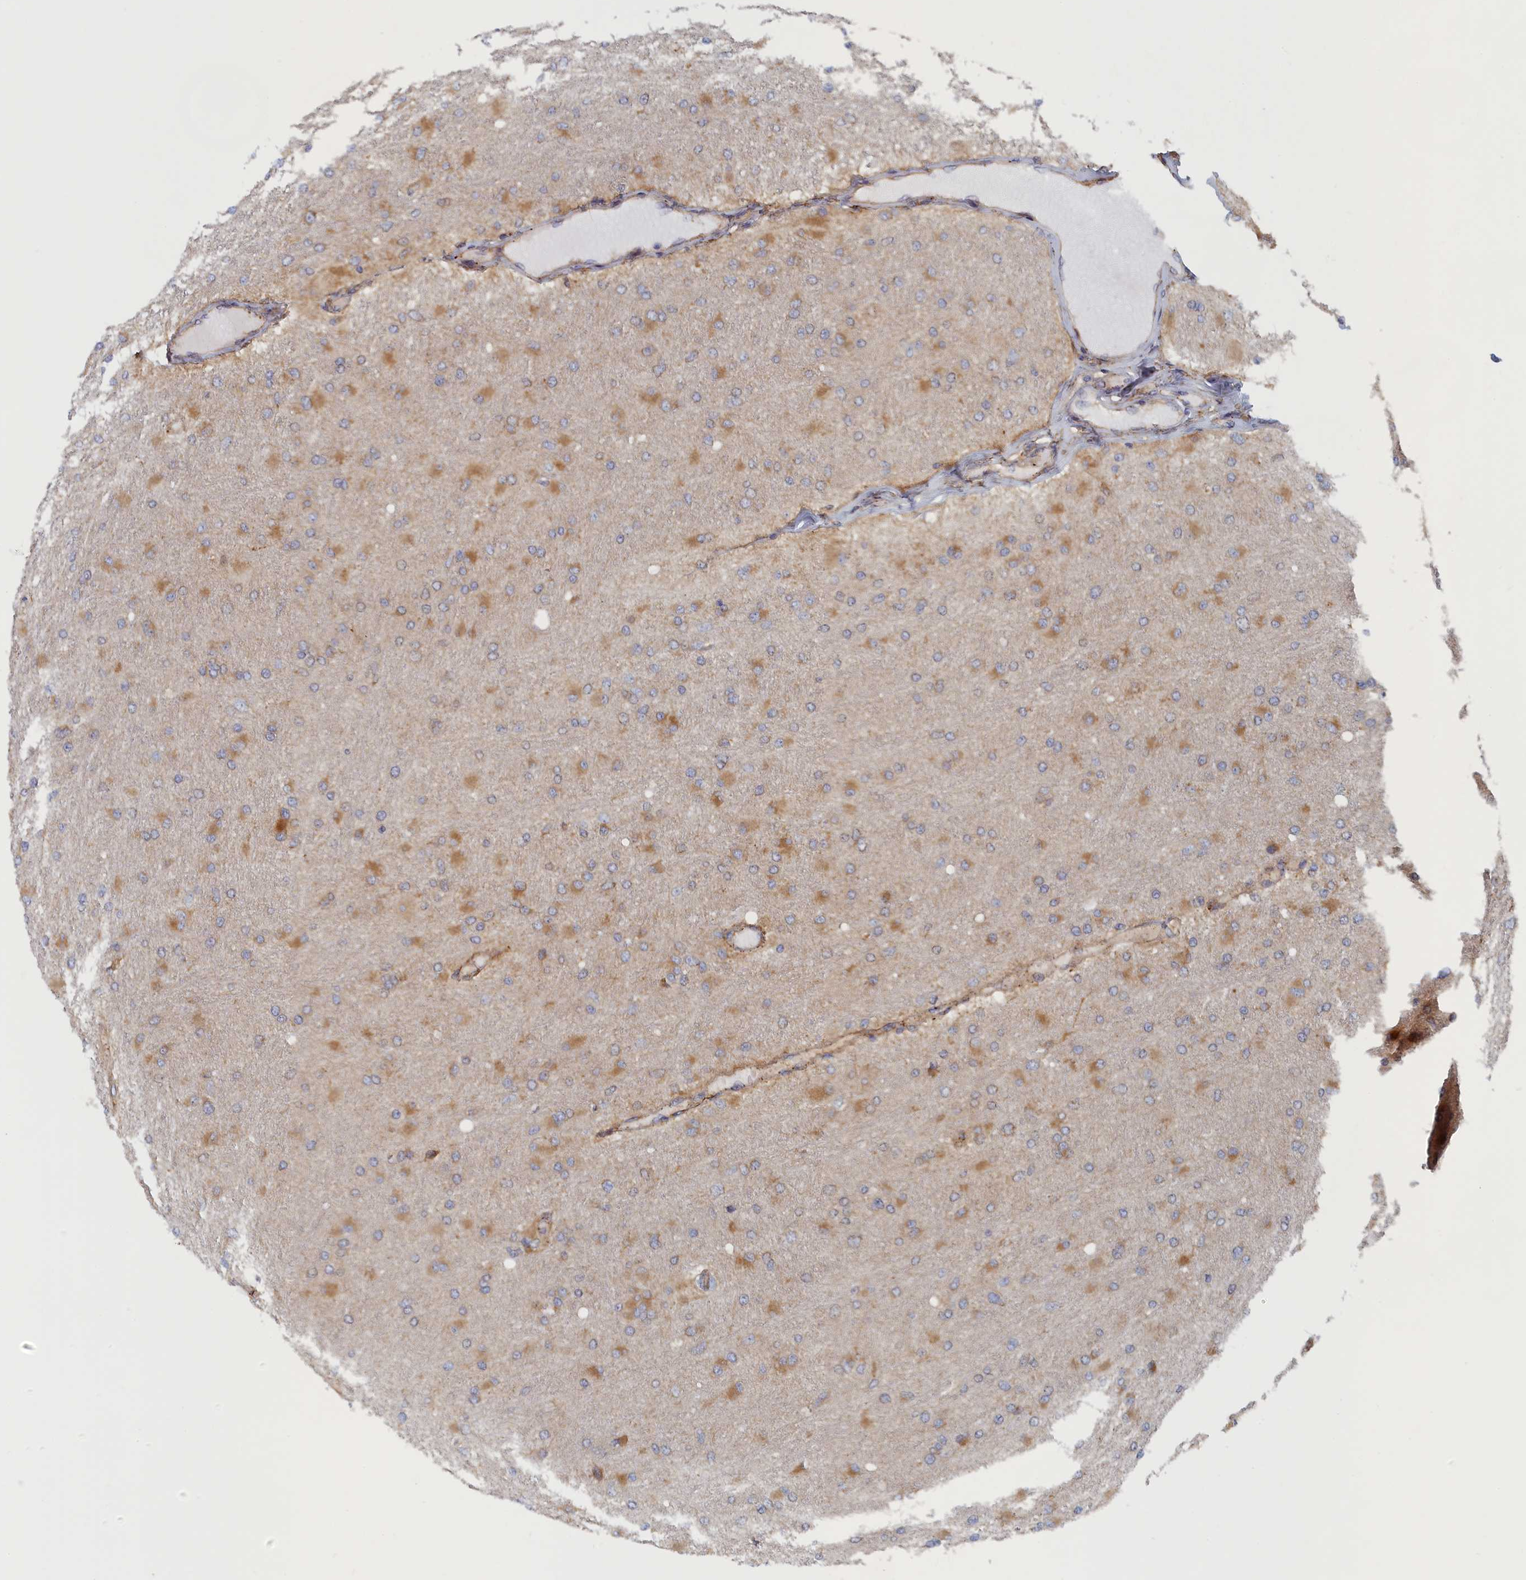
{"staining": {"intensity": "moderate", "quantity": "25%-75%", "location": "cytoplasmic/membranous"}, "tissue": "glioma", "cell_type": "Tumor cells", "image_type": "cancer", "snomed": [{"axis": "morphology", "description": "Glioma, malignant, High grade"}, {"axis": "topography", "description": "Cerebral cortex"}], "caption": "The image reveals immunohistochemical staining of glioma. There is moderate cytoplasmic/membranous expression is appreciated in approximately 25%-75% of tumor cells.", "gene": "TMEM196", "patient": {"sex": "female", "age": 36}}